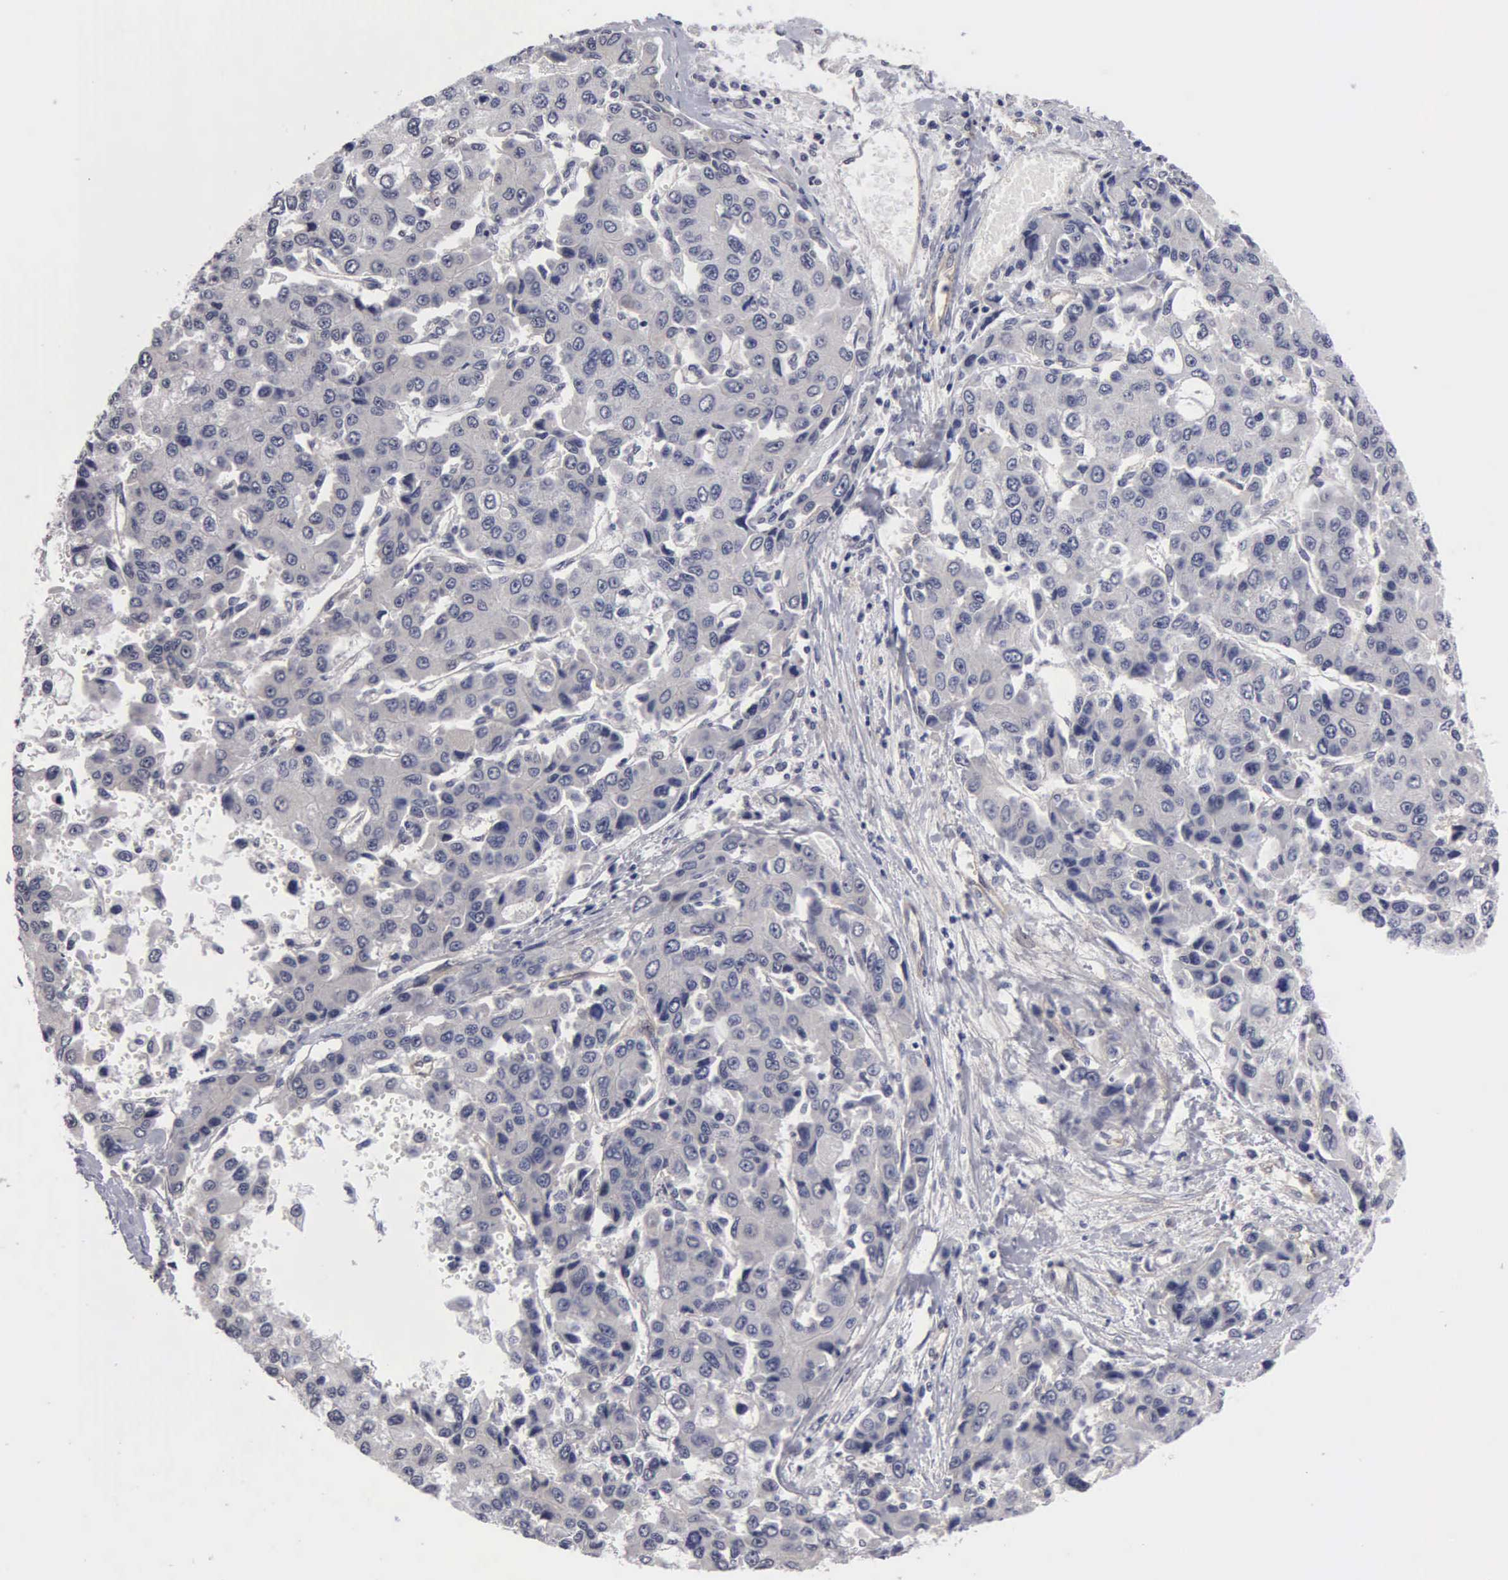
{"staining": {"intensity": "negative", "quantity": "none", "location": "none"}, "tissue": "liver cancer", "cell_type": "Tumor cells", "image_type": "cancer", "snomed": [{"axis": "morphology", "description": "Carcinoma, Hepatocellular, NOS"}, {"axis": "topography", "description": "Liver"}], "caption": "Immunohistochemistry of human liver hepatocellular carcinoma reveals no positivity in tumor cells.", "gene": "ZBTB33", "patient": {"sex": "female", "age": 66}}